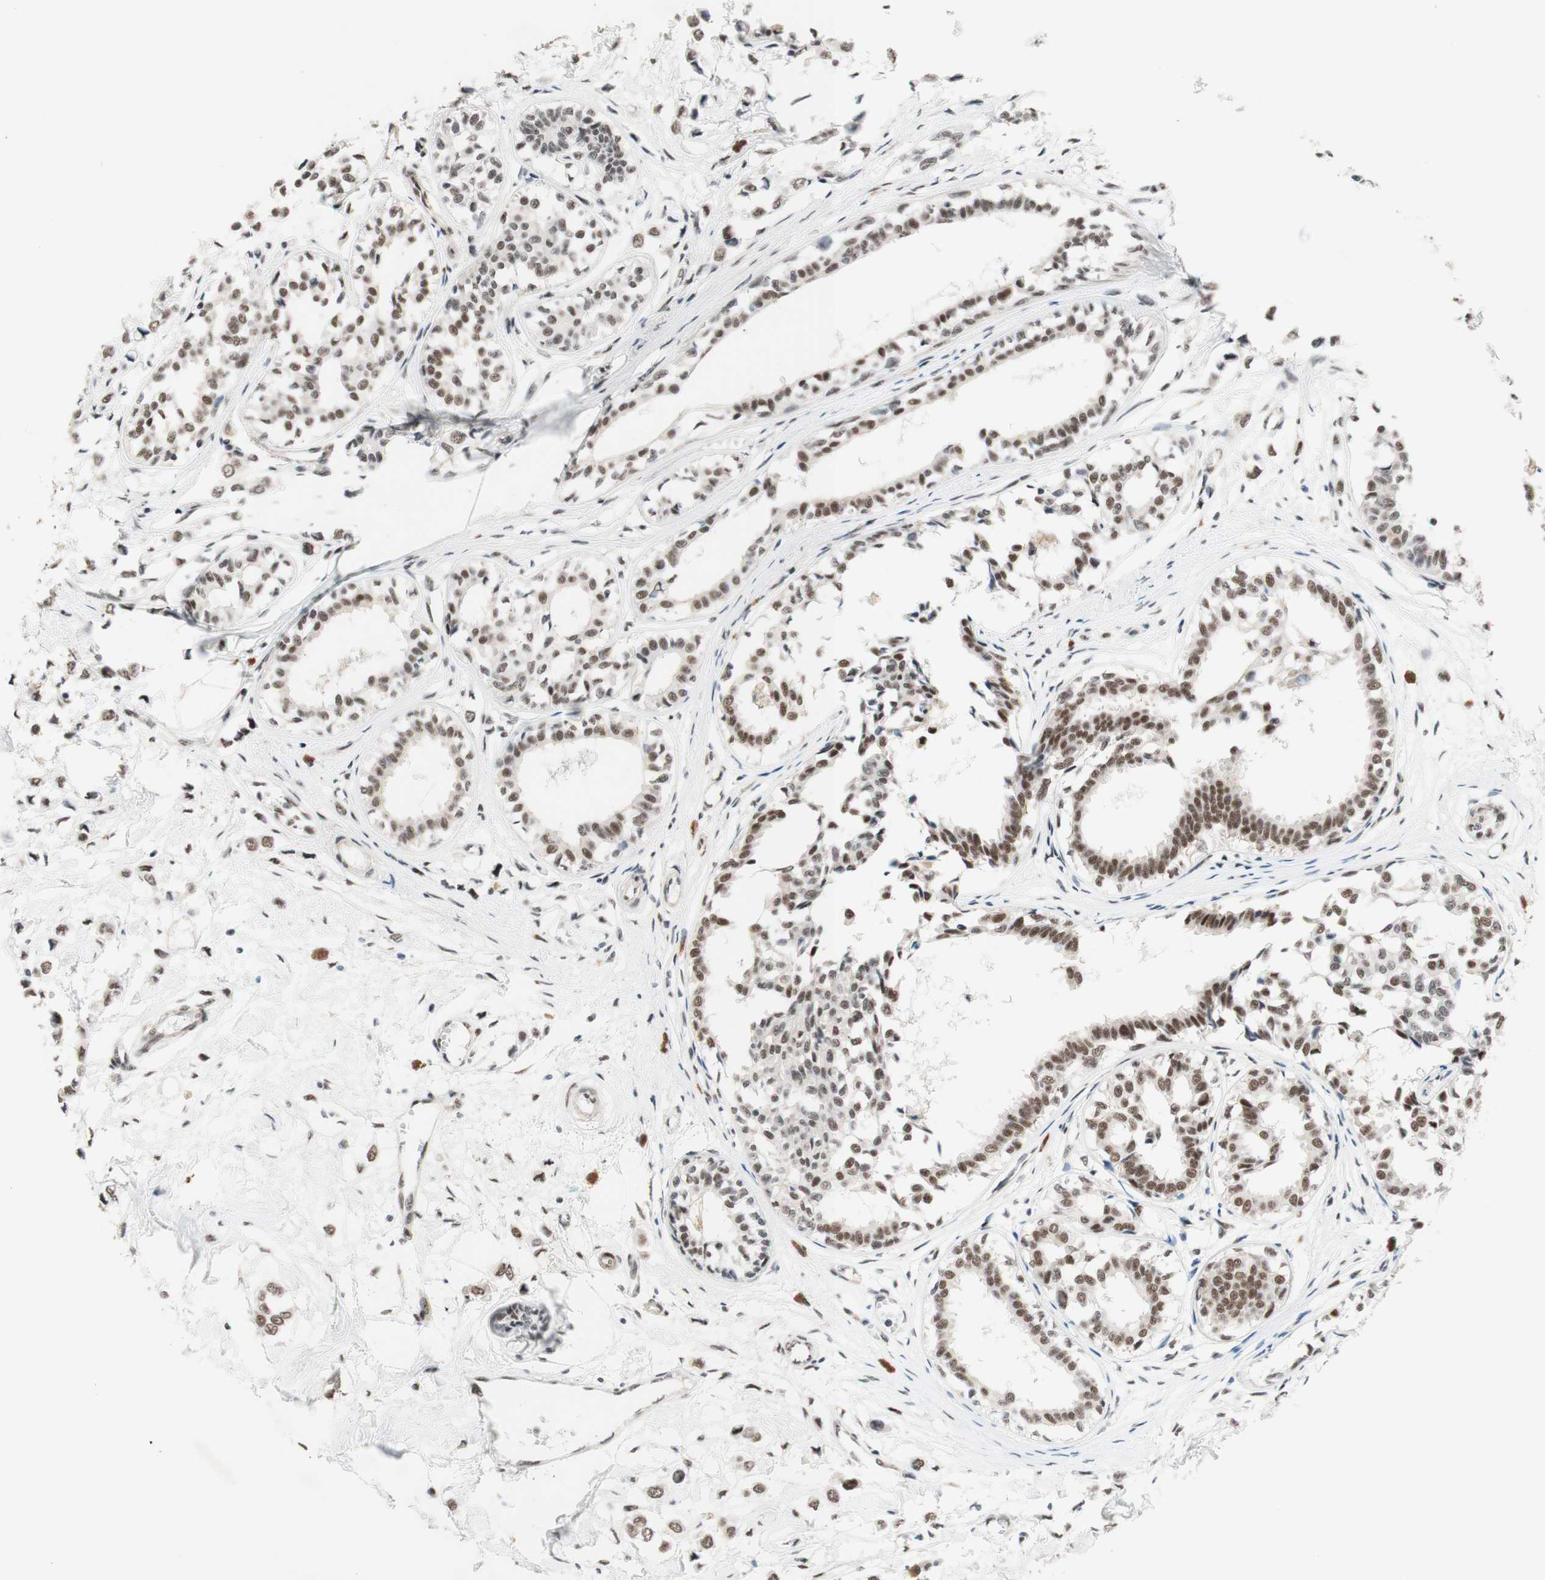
{"staining": {"intensity": "moderate", "quantity": ">75%", "location": "nuclear"}, "tissue": "breast cancer", "cell_type": "Tumor cells", "image_type": "cancer", "snomed": [{"axis": "morphology", "description": "Lobular carcinoma"}, {"axis": "topography", "description": "Breast"}], "caption": "The immunohistochemical stain shows moderate nuclear positivity in tumor cells of breast cancer (lobular carcinoma) tissue.", "gene": "PRPF19", "patient": {"sex": "female", "age": 51}}